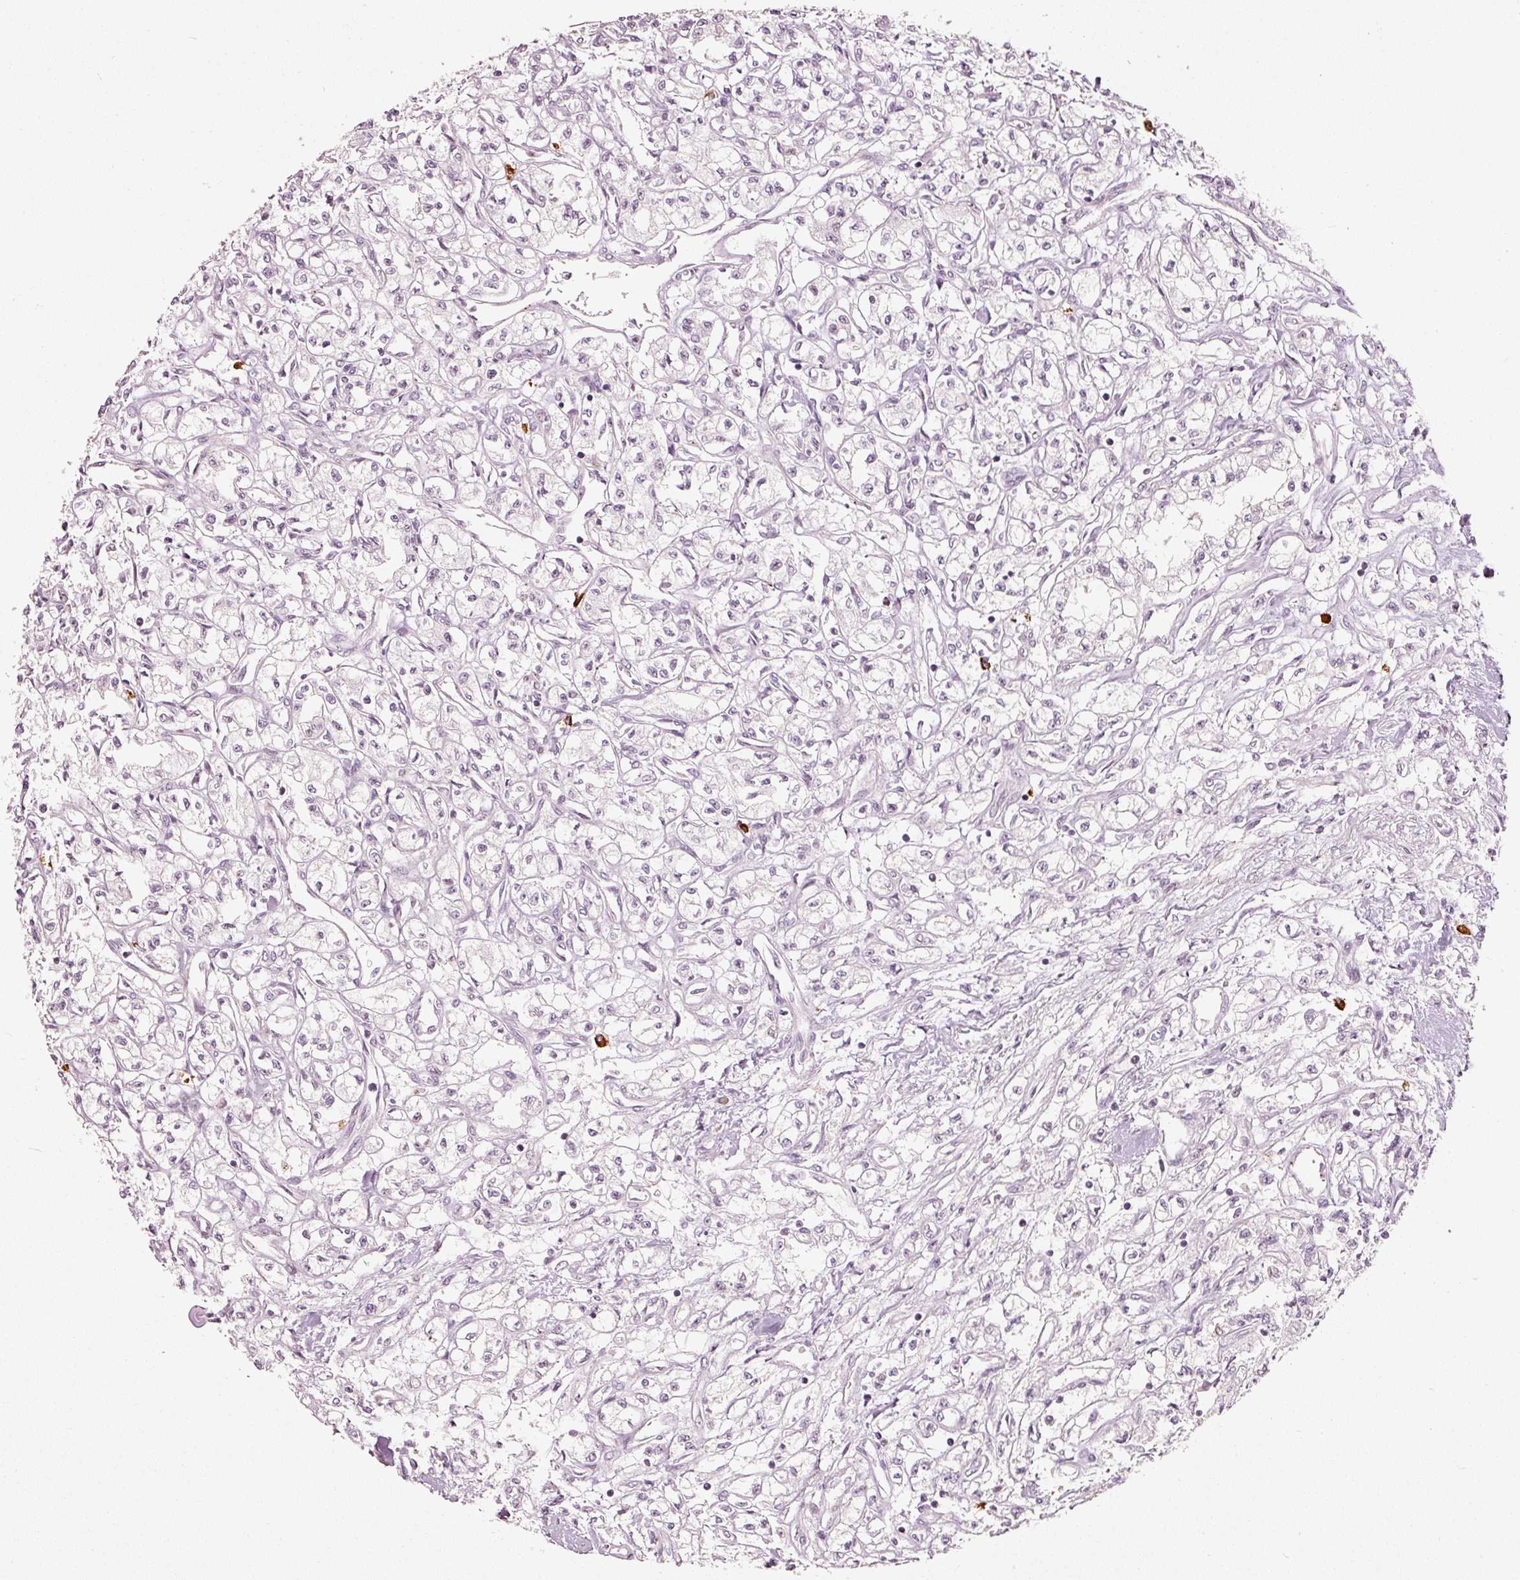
{"staining": {"intensity": "negative", "quantity": "none", "location": "none"}, "tissue": "renal cancer", "cell_type": "Tumor cells", "image_type": "cancer", "snomed": [{"axis": "morphology", "description": "Adenocarcinoma, NOS"}, {"axis": "topography", "description": "Kidney"}], "caption": "A high-resolution histopathology image shows immunohistochemistry staining of renal cancer, which reveals no significant expression in tumor cells.", "gene": "MXRA8", "patient": {"sex": "male", "age": 56}}